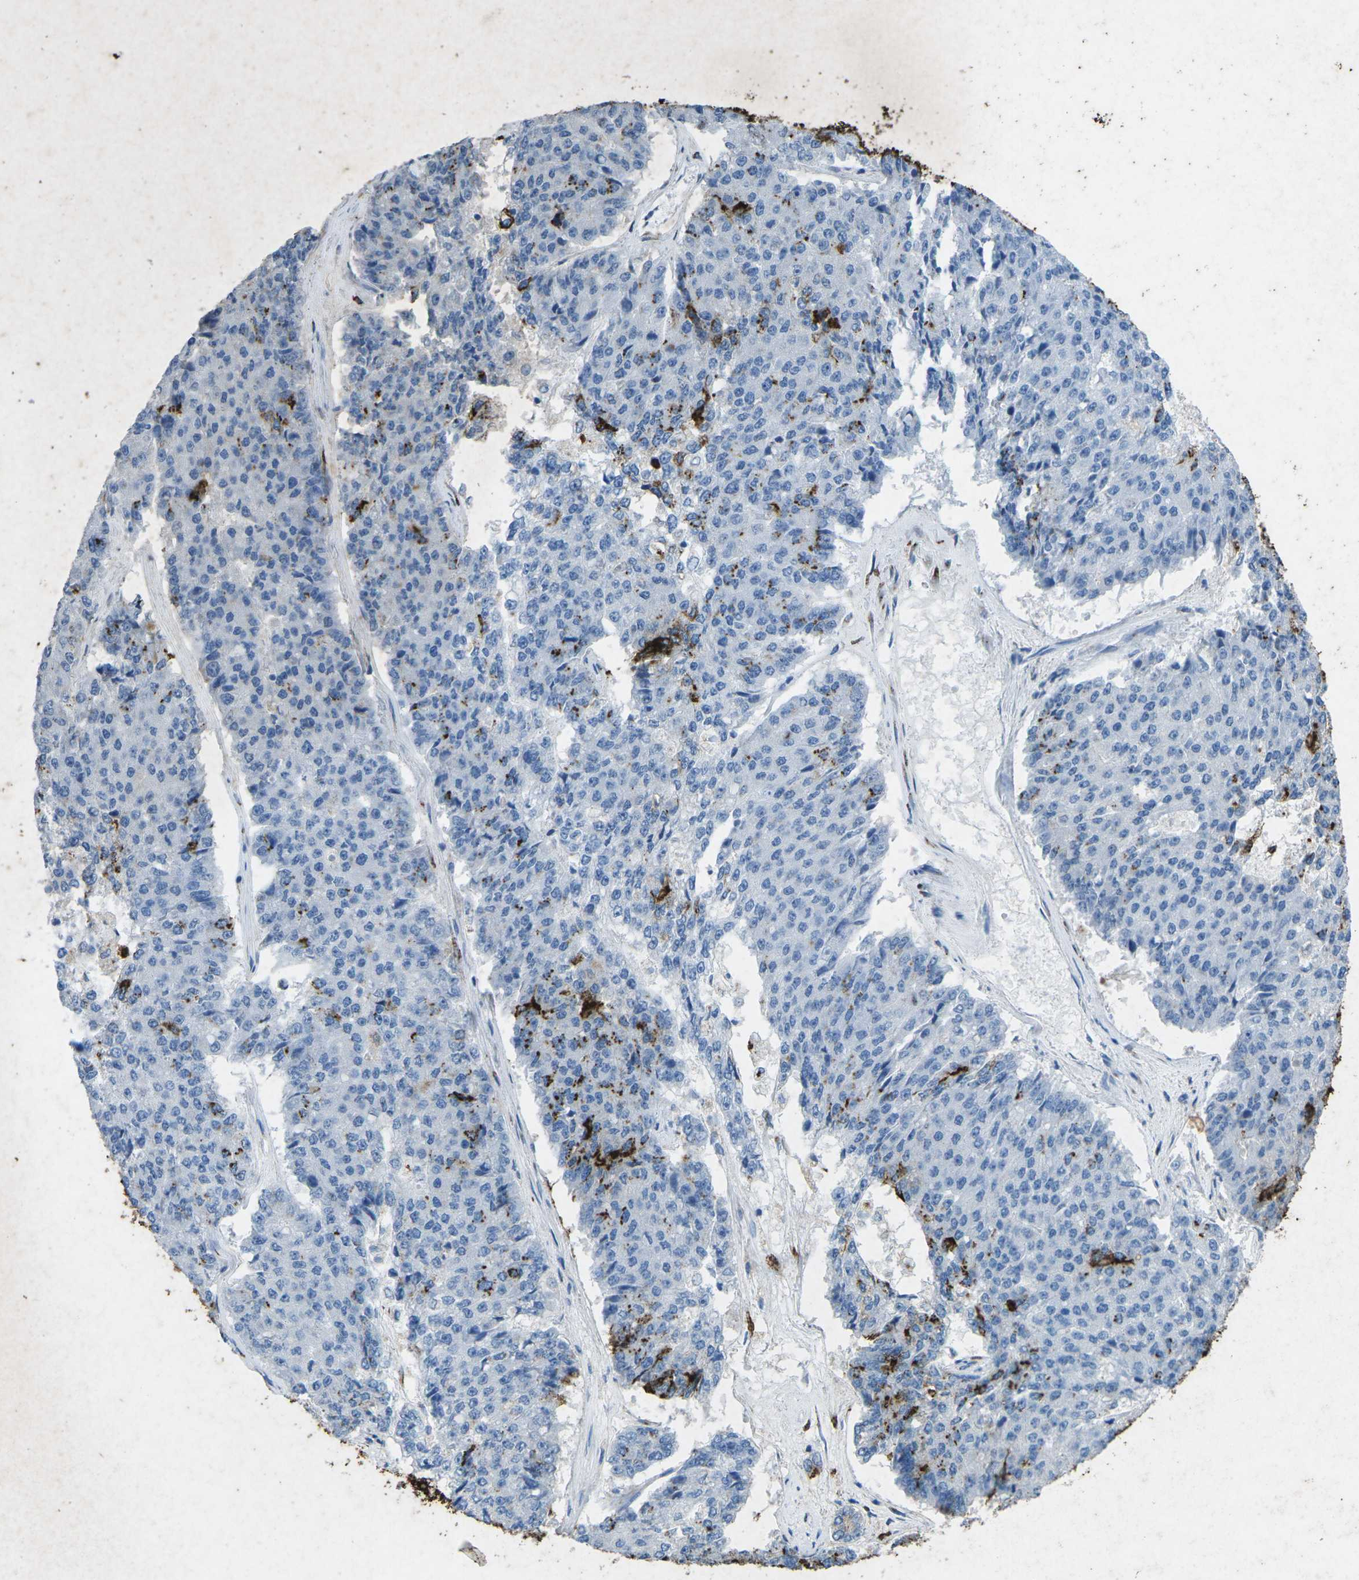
{"staining": {"intensity": "strong", "quantity": "<25%", "location": "cytoplasmic/membranous"}, "tissue": "pancreatic cancer", "cell_type": "Tumor cells", "image_type": "cancer", "snomed": [{"axis": "morphology", "description": "Adenocarcinoma, NOS"}, {"axis": "topography", "description": "Pancreas"}], "caption": "This is a photomicrograph of immunohistochemistry staining of pancreatic cancer, which shows strong expression in the cytoplasmic/membranous of tumor cells.", "gene": "CTAGE1", "patient": {"sex": "male", "age": 50}}